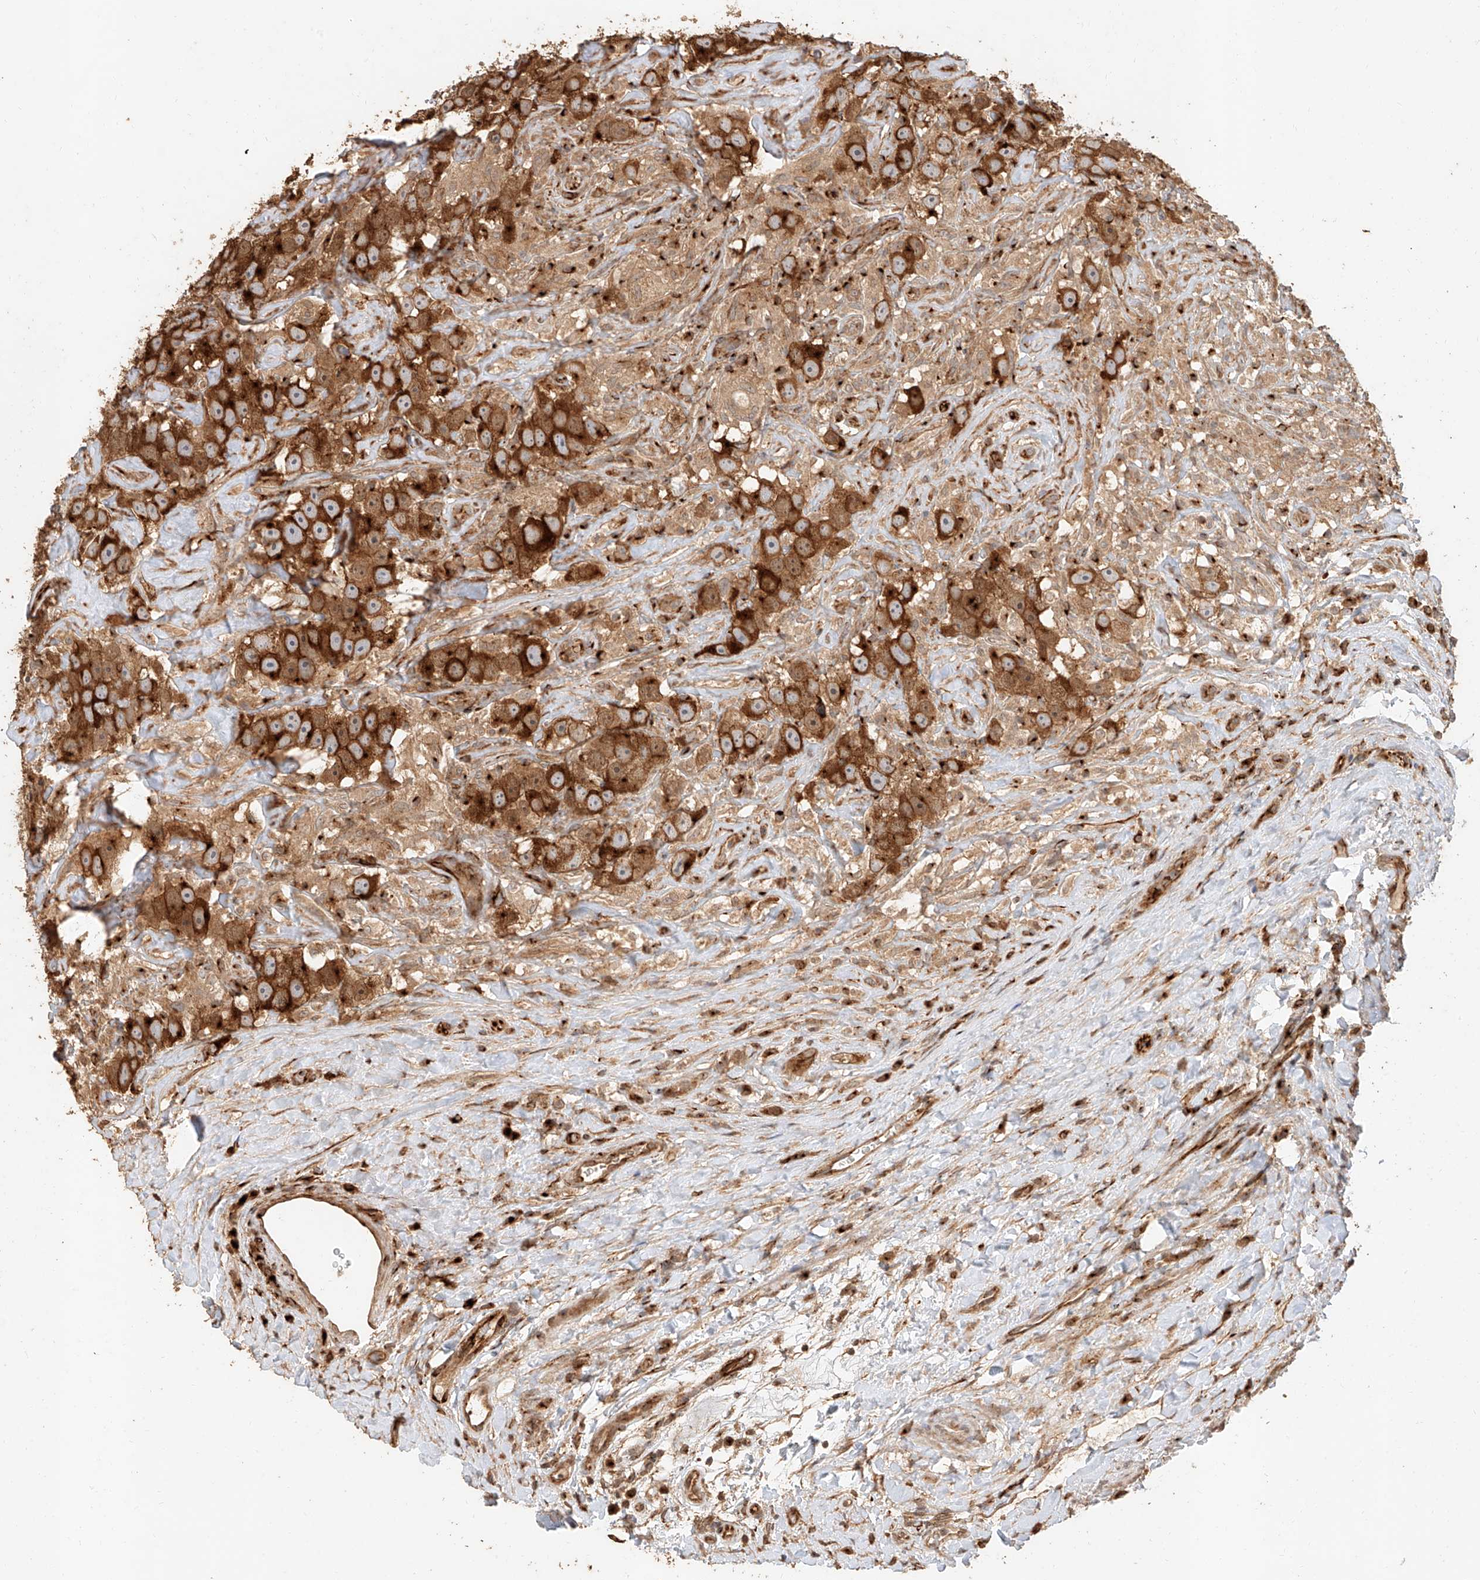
{"staining": {"intensity": "strong", "quantity": ">75%", "location": "cytoplasmic/membranous"}, "tissue": "testis cancer", "cell_type": "Tumor cells", "image_type": "cancer", "snomed": [{"axis": "morphology", "description": "Seminoma, NOS"}, {"axis": "topography", "description": "Testis"}], "caption": "Immunohistochemistry (IHC) (DAB) staining of human seminoma (testis) shows strong cytoplasmic/membranous protein positivity in about >75% of tumor cells.", "gene": "NAP1L1", "patient": {"sex": "male", "age": 49}}